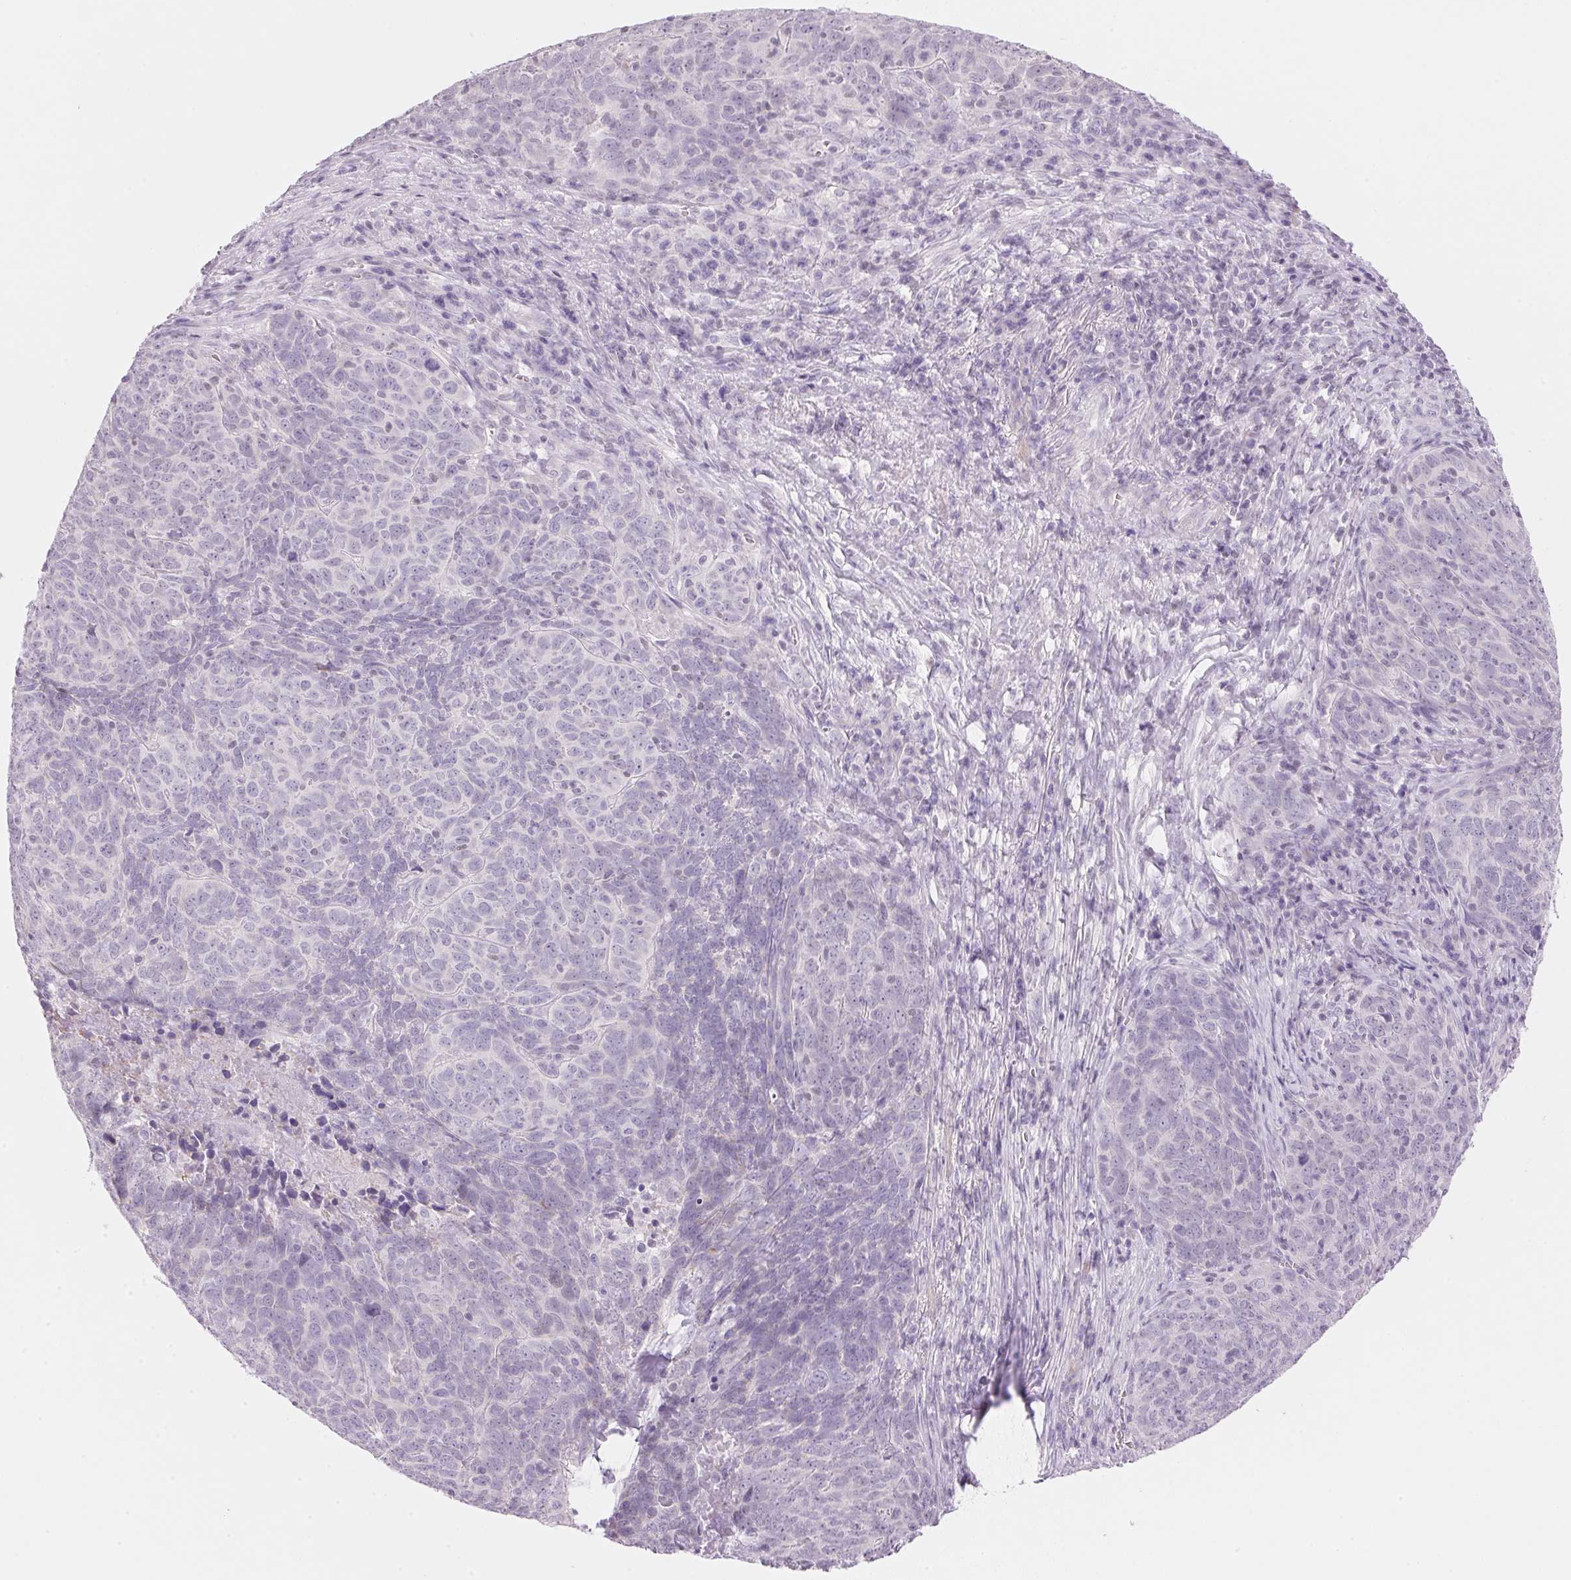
{"staining": {"intensity": "negative", "quantity": "none", "location": "none"}, "tissue": "skin cancer", "cell_type": "Tumor cells", "image_type": "cancer", "snomed": [{"axis": "morphology", "description": "Squamous cell carcinoma, NOS"}, {"axis": "topography", "description": "Skin"}, {"axis": "topography", "description": "Anal"}], "caption": "The immunohistochemistry photomicrograph has no significant expression in tumor cells of skin cancer (squamous cell carcinoma) tissue. The staining was performed using DAB to visualize the protein expression in brown, while the nuclei were stained in blue with hematoxylin (Magnification: 20x).", "gene": "CYP11B1", "patient": {"sex": "female", "age": 51}}